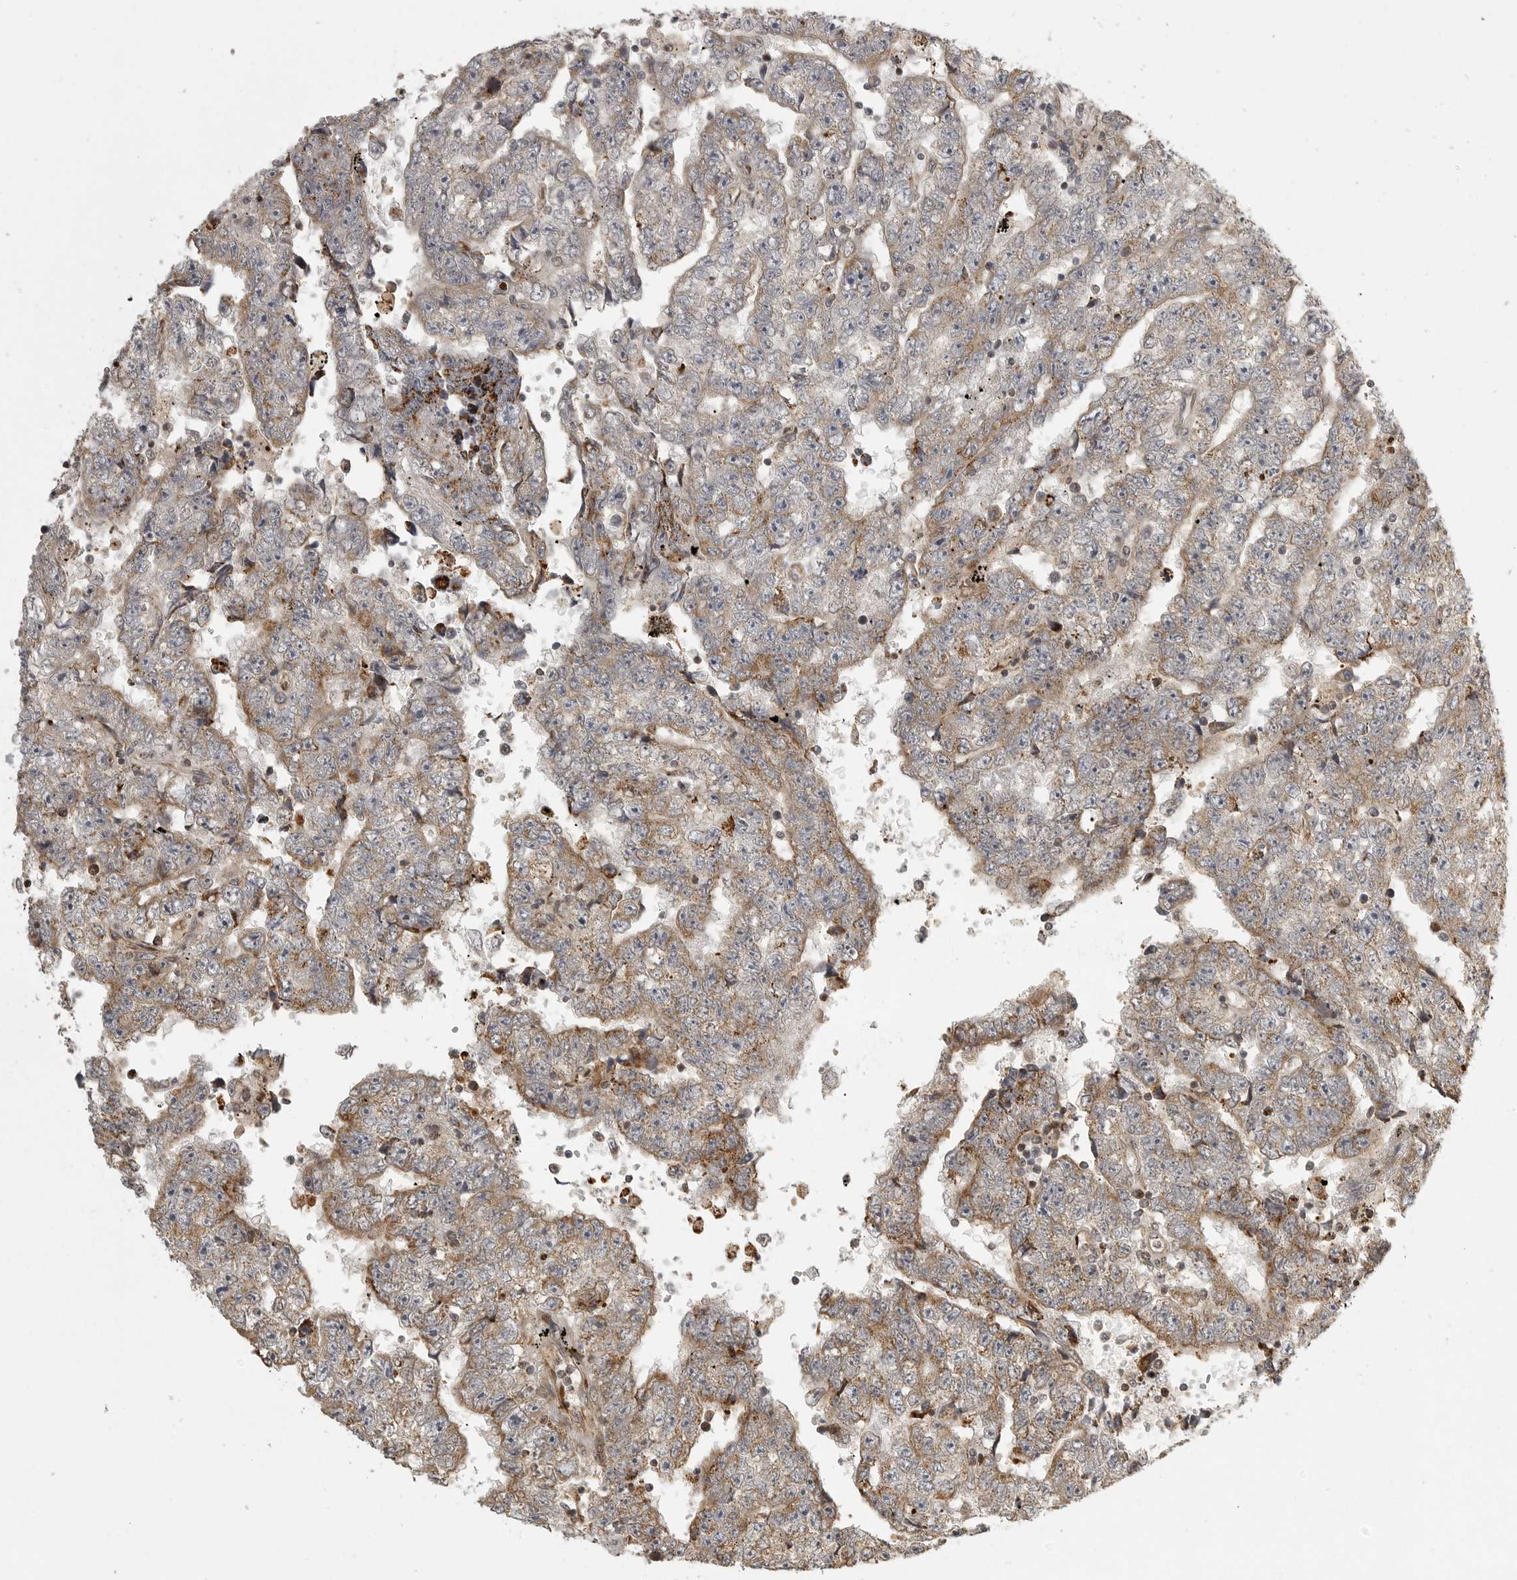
{"staining": {"intensity": "moderate", "quantity": "25%-75%", "location": "cytoplasmic/membranous"}, "tissue": "testis cancer", "cell_type": "Tumor cells", "image_type": "cancer", "snomed": [{"axis": "morphology", "description": "Carcinoma, Embryonal, NOS"}, {"axis": "topography", "description": "Testis"}], "caption": "About 25%-75% of tumor cells in human testis cancer (embryonal carcinoma) exhibit moderate cytoplasmic/membranous protein staining as visualized by brown immunohistochemical staining.", "gene": "NARS2", "patient": {"sex": "male", "age": 25}}